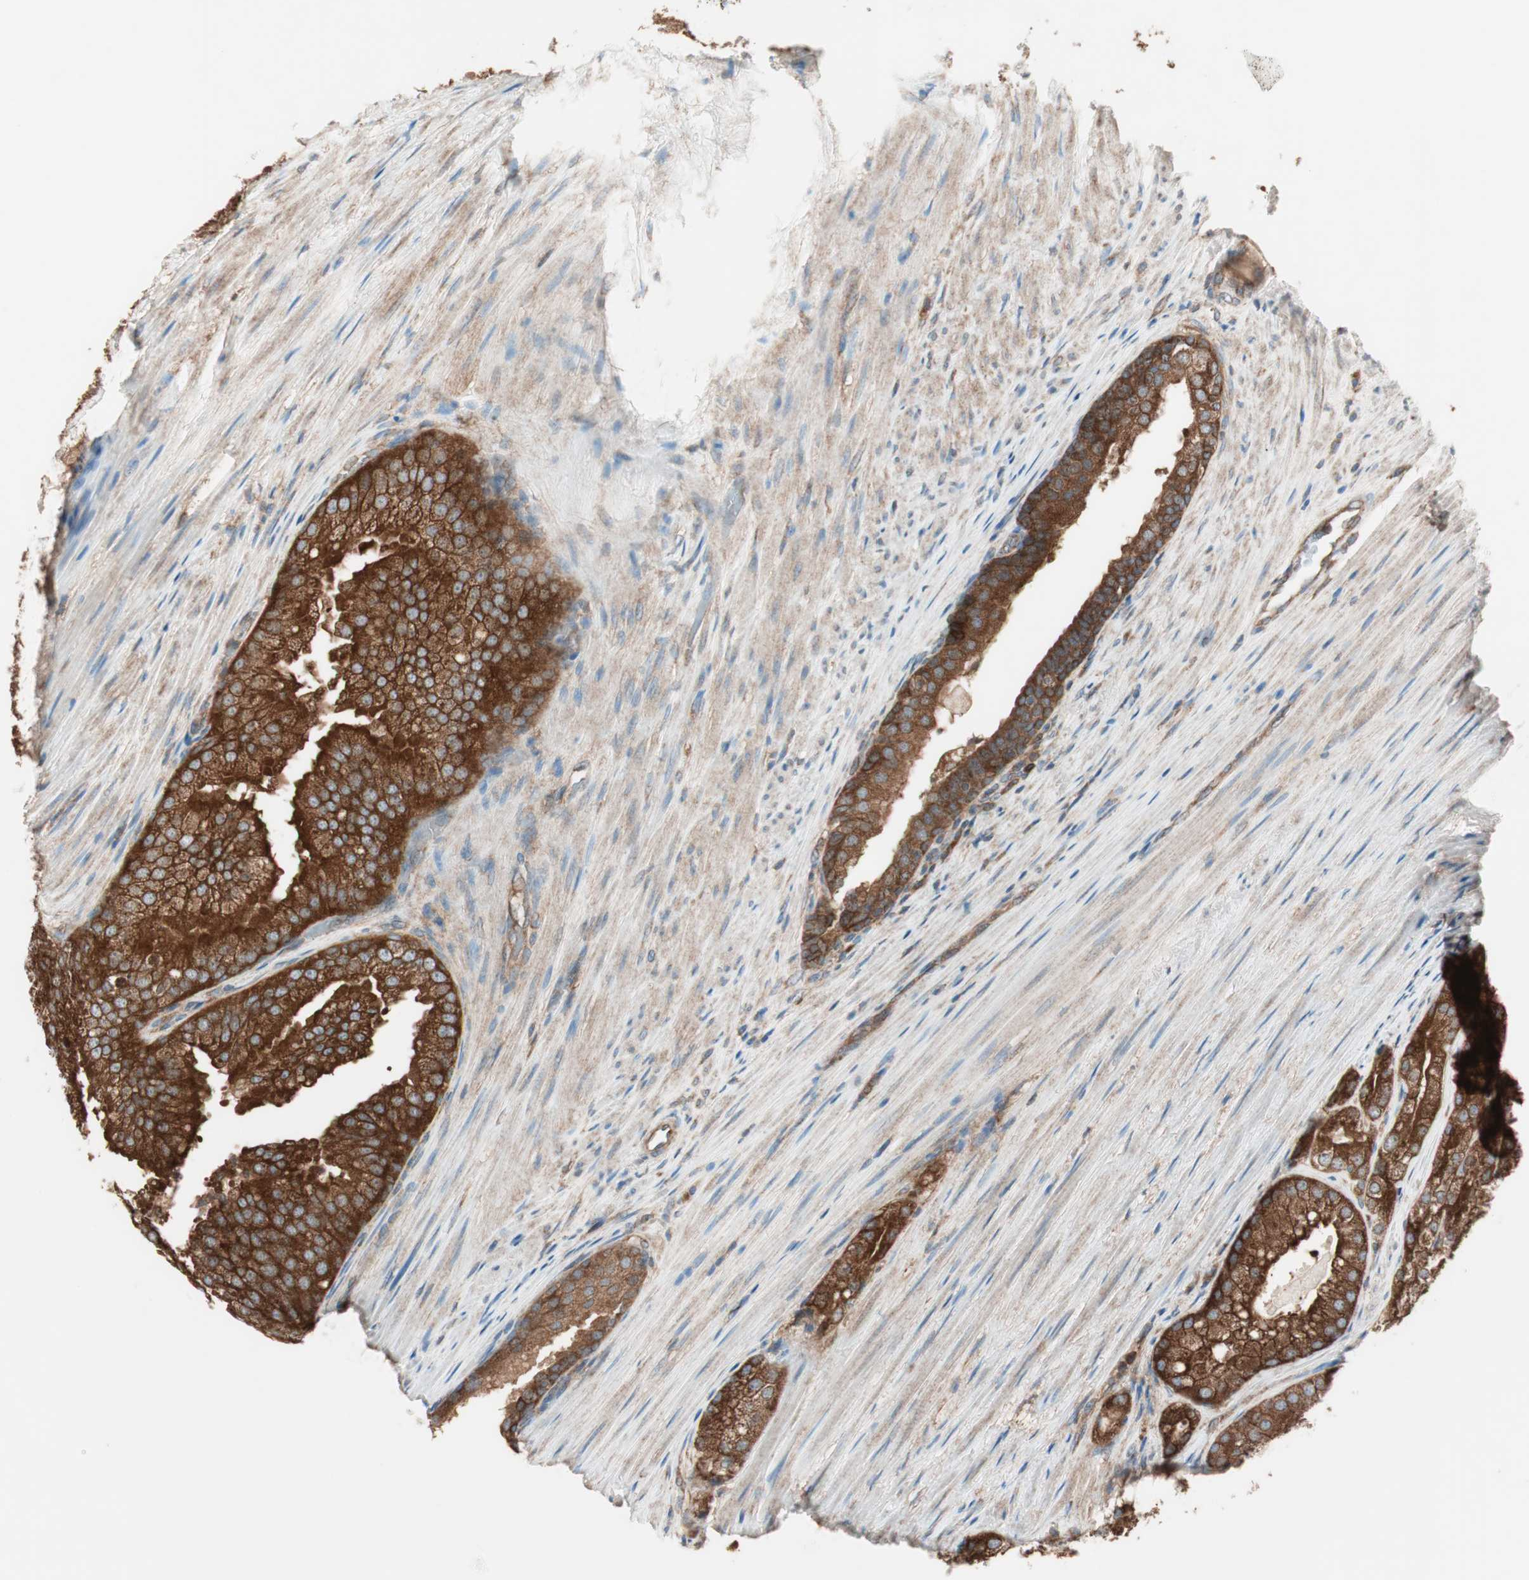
{"staining": {"intensity": "strong", "quantity": ">75%", "location": "cytoplasmic/membranous"}, "tissue": "prostate cancer", "cell_type": "Tumor cells", "image_type": "cancer", "snomed": [{"axis": "morphology", "description": "Adenocarcinoma, Low grade"}, {"axis": "topography", "description": "Prostate"}], "caption": "The histopathology image reveals immunohistochemical staining of adenocarcinoma (low-grade) (prostate). There is strong cytoplasmic/membranous staining is identified in approximately >75% of tumor cells.", "gene": "RAB5A", "patient": {"sex": "male", "age": 69}}